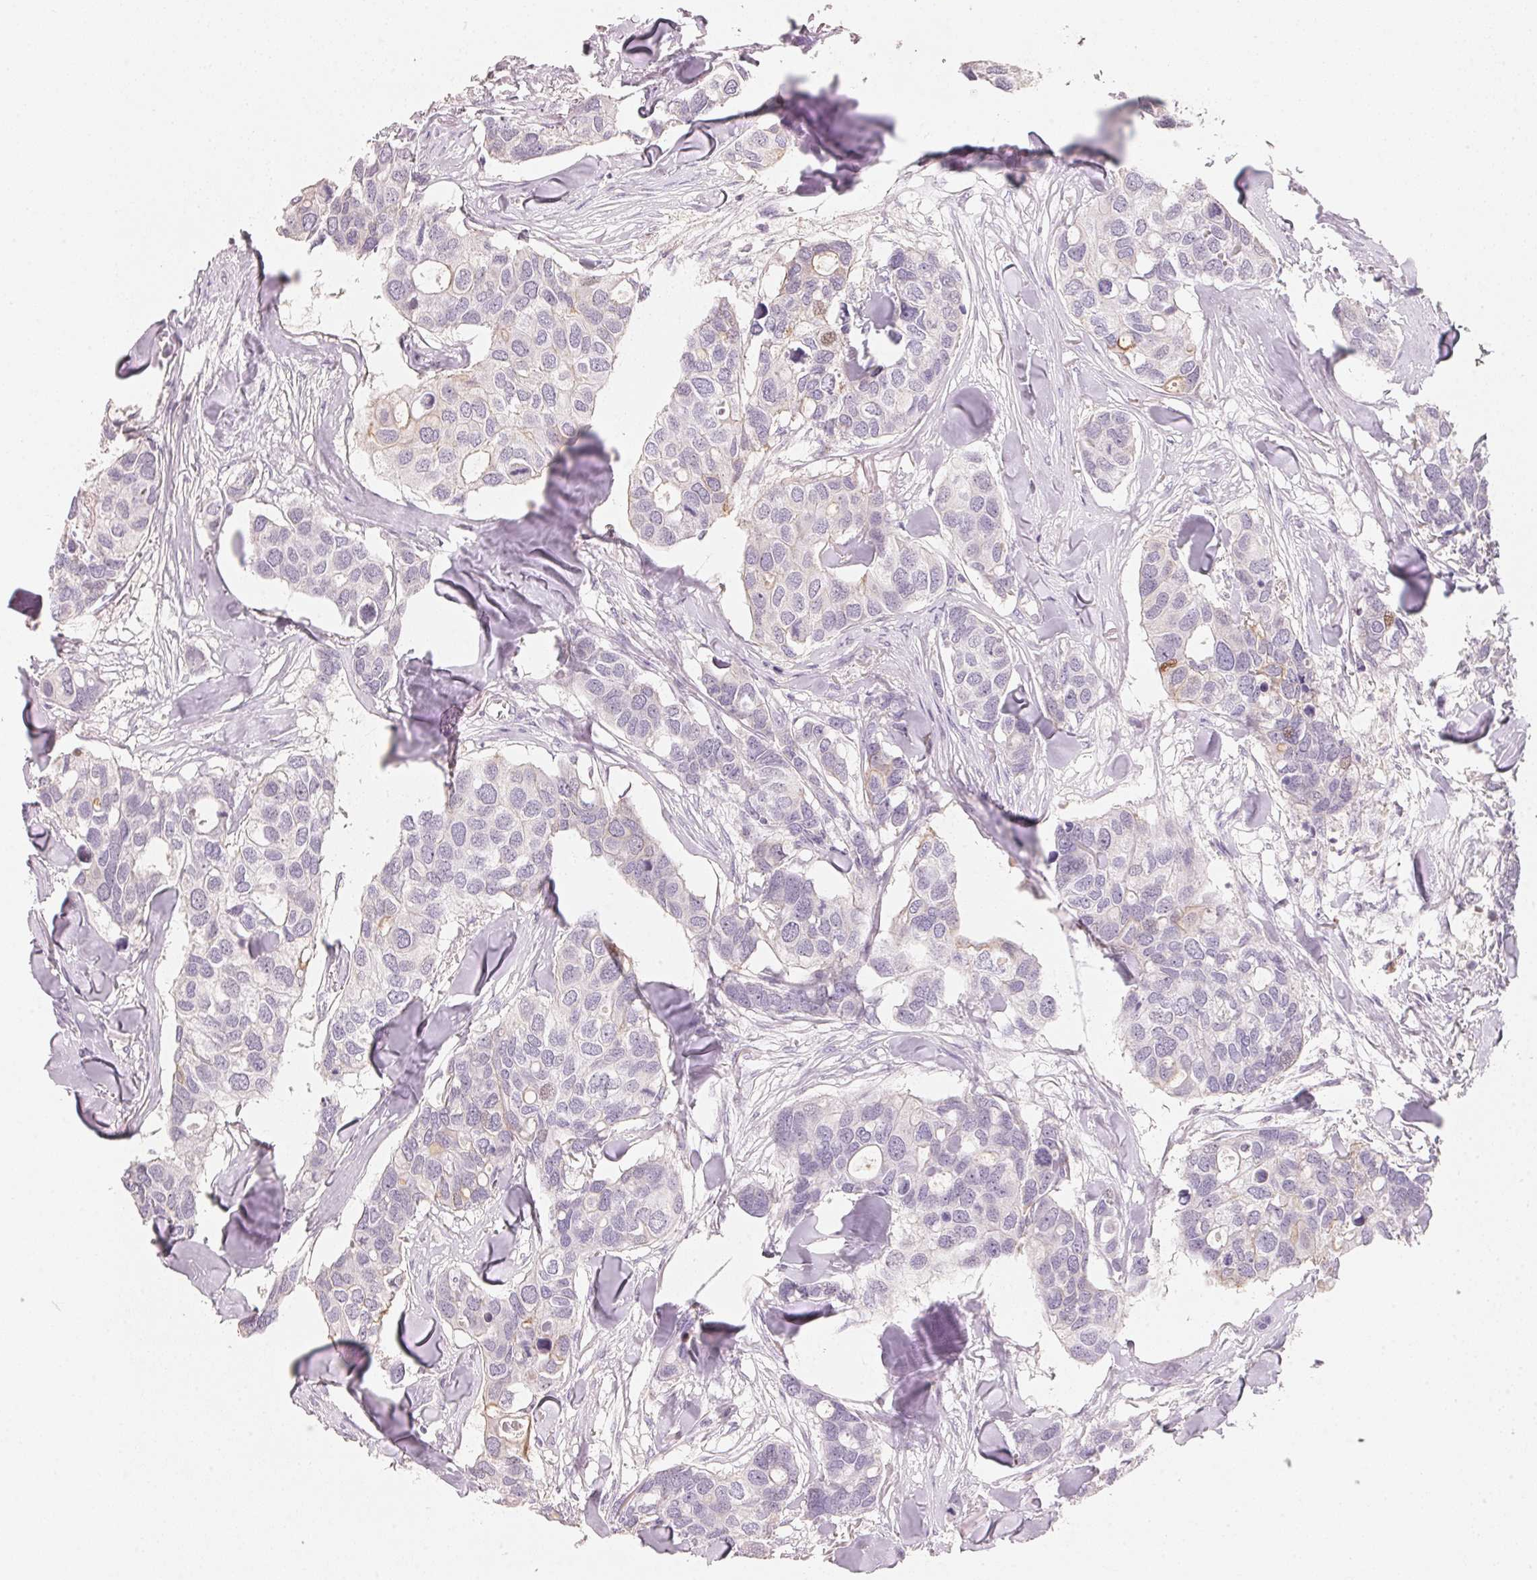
{"staining": {"intensity": "weak", "quantity": "<25%", "location": "cytoplasmic/membranous"}, "tissue": "breast cancer", "cell_type": "Tumor cells", "image_type": "cancer", "snomed": [{"axis": "morphology", "description": "Duct carcinoma"}, {"axis": "topography", "description": "Breast"}], "caption": "Immunohistochemistry image of neoplastic tissue: human breast cancer stained with DAB (3,3'-diaminobenzidine) demonstrates no significant protein staining in tumor cells.", "gene": "TP53AIP1", "patient": {"sex": "female", "age": 83}}